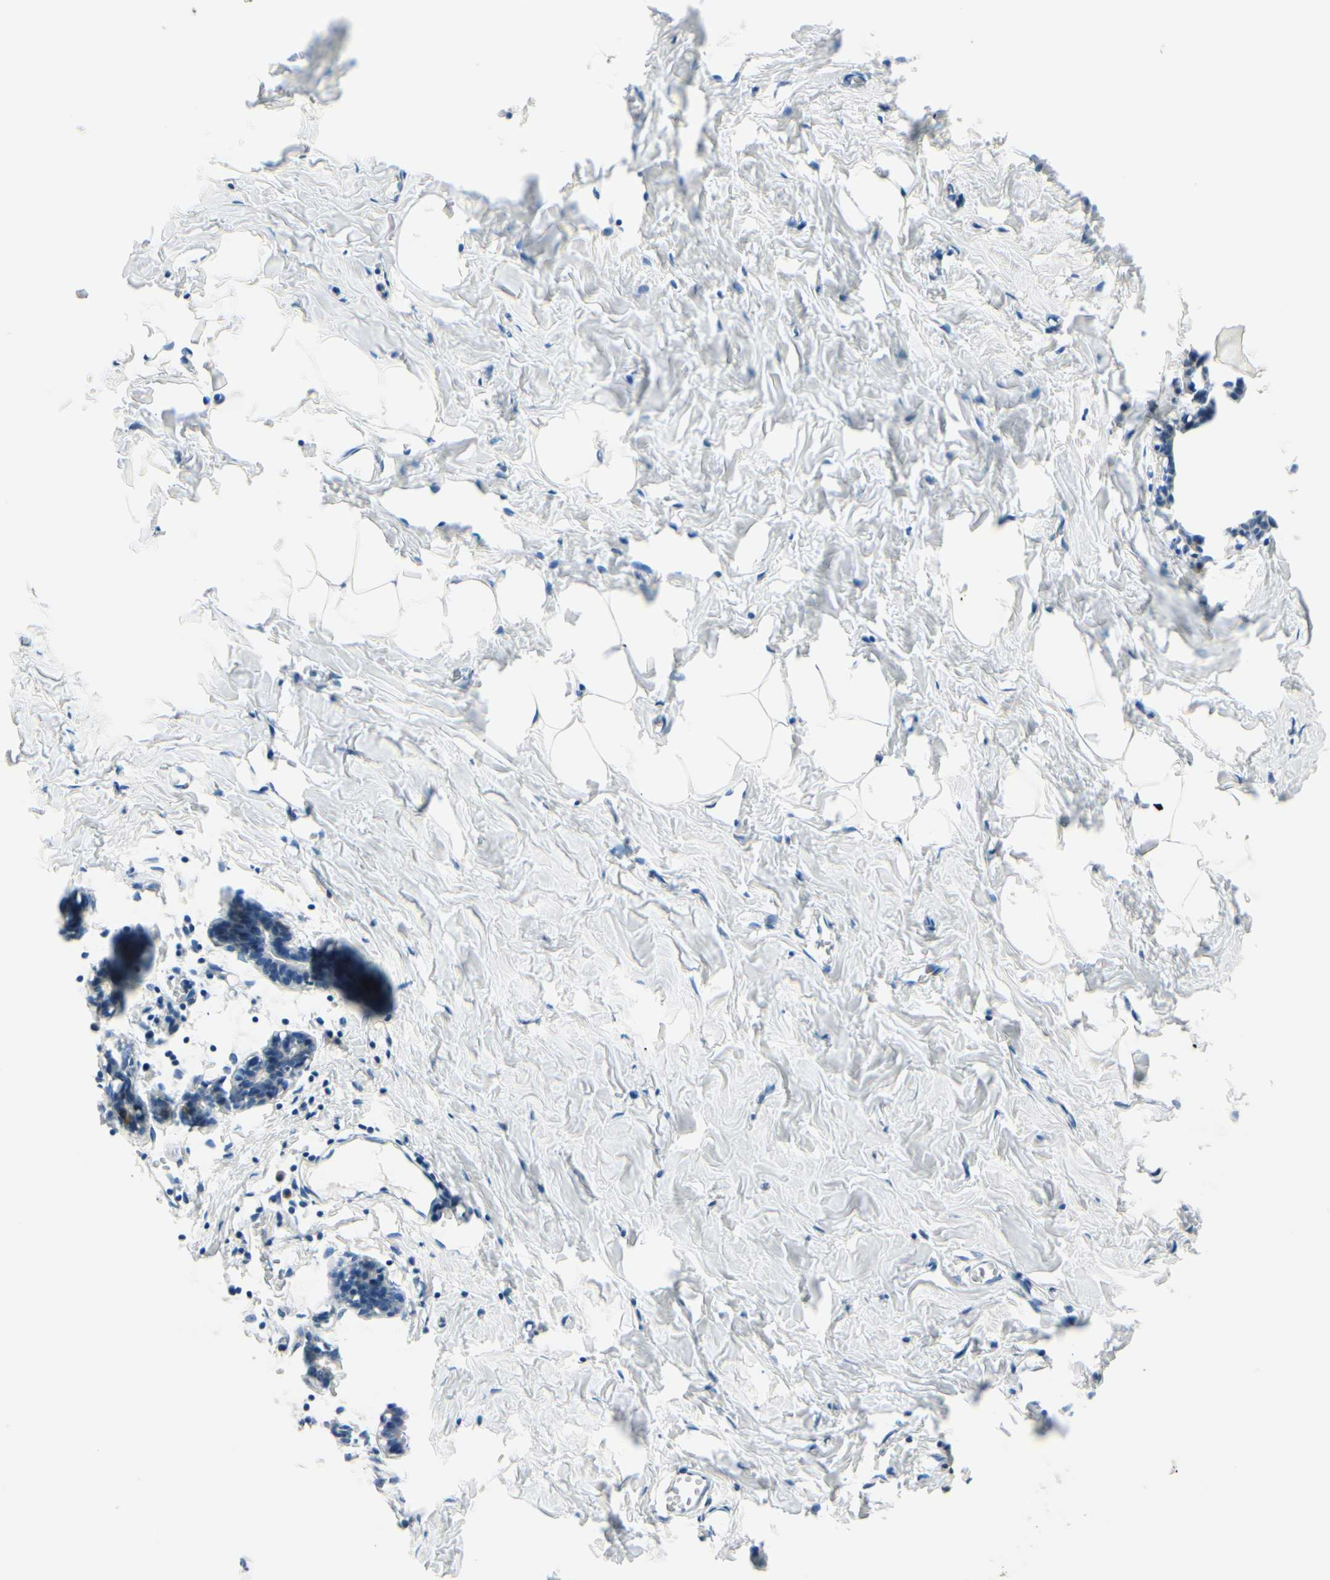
{"staining": {"intensity": "negative", "quantity": "none", "location": "none"}, "tissue": "breast", "cell_type": "Adipocytes", "image_type": "normal", "snomed": [{"axis": "morphology", "description": "Normal tissue, NOS"}, {"axis": "topography", "description": "Breast"}], "caption": "Adipocytes are negative for protein expression in unremarkable human breast. (DAB immunohistochemistry (IHC) visualized using brightfield microscopy, high magnification).", "gene": "PTTG1", "patient": {"sex": "female", "age": 27}}